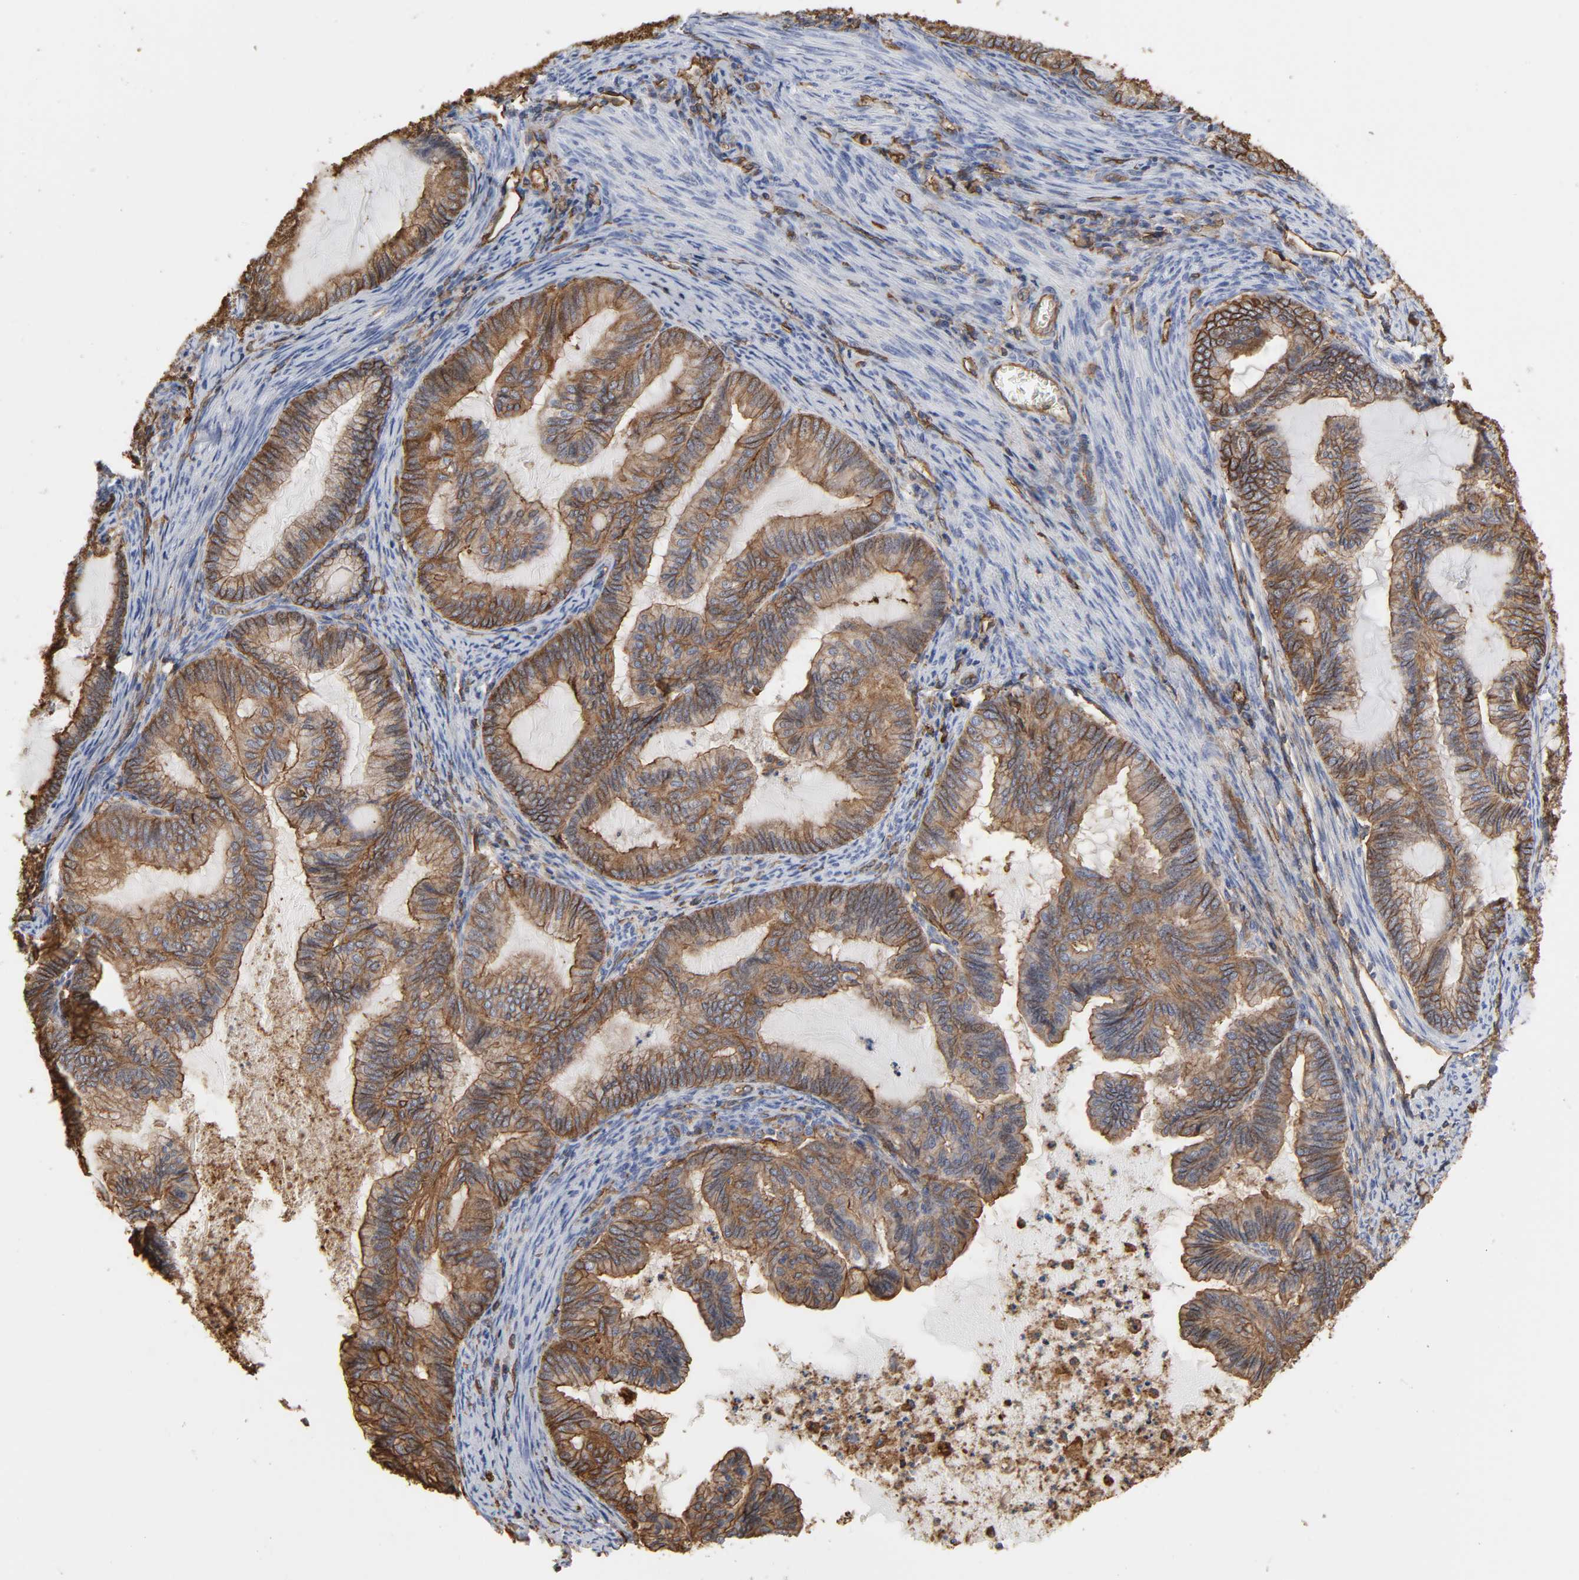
{"staining": {"intensity": "moderate", "quantity": ">75%", "location": "cytoplasmic/membranous"}, "tissue": "cervical cancer", "cell_type": "Tumor cells", "image_type": "cancer", "snomed": [{"axis": "morphology", "description": "Normal tissue, NOS"}, {"axis": "morphology", "description": "Adenocarcinoma, NOS"}, {"axis": "topography", "description": "Cervix"}, {"axis": "topography", "description": "Endometrium"}], "caption": "Protein expression analysis of cervical cancer demonstrates moderate cytoplasmic/membranous expression in approximately >75% of tumor cells.", "gene": "ANXA2", "patient": {"sex": "female", "age": 86}}